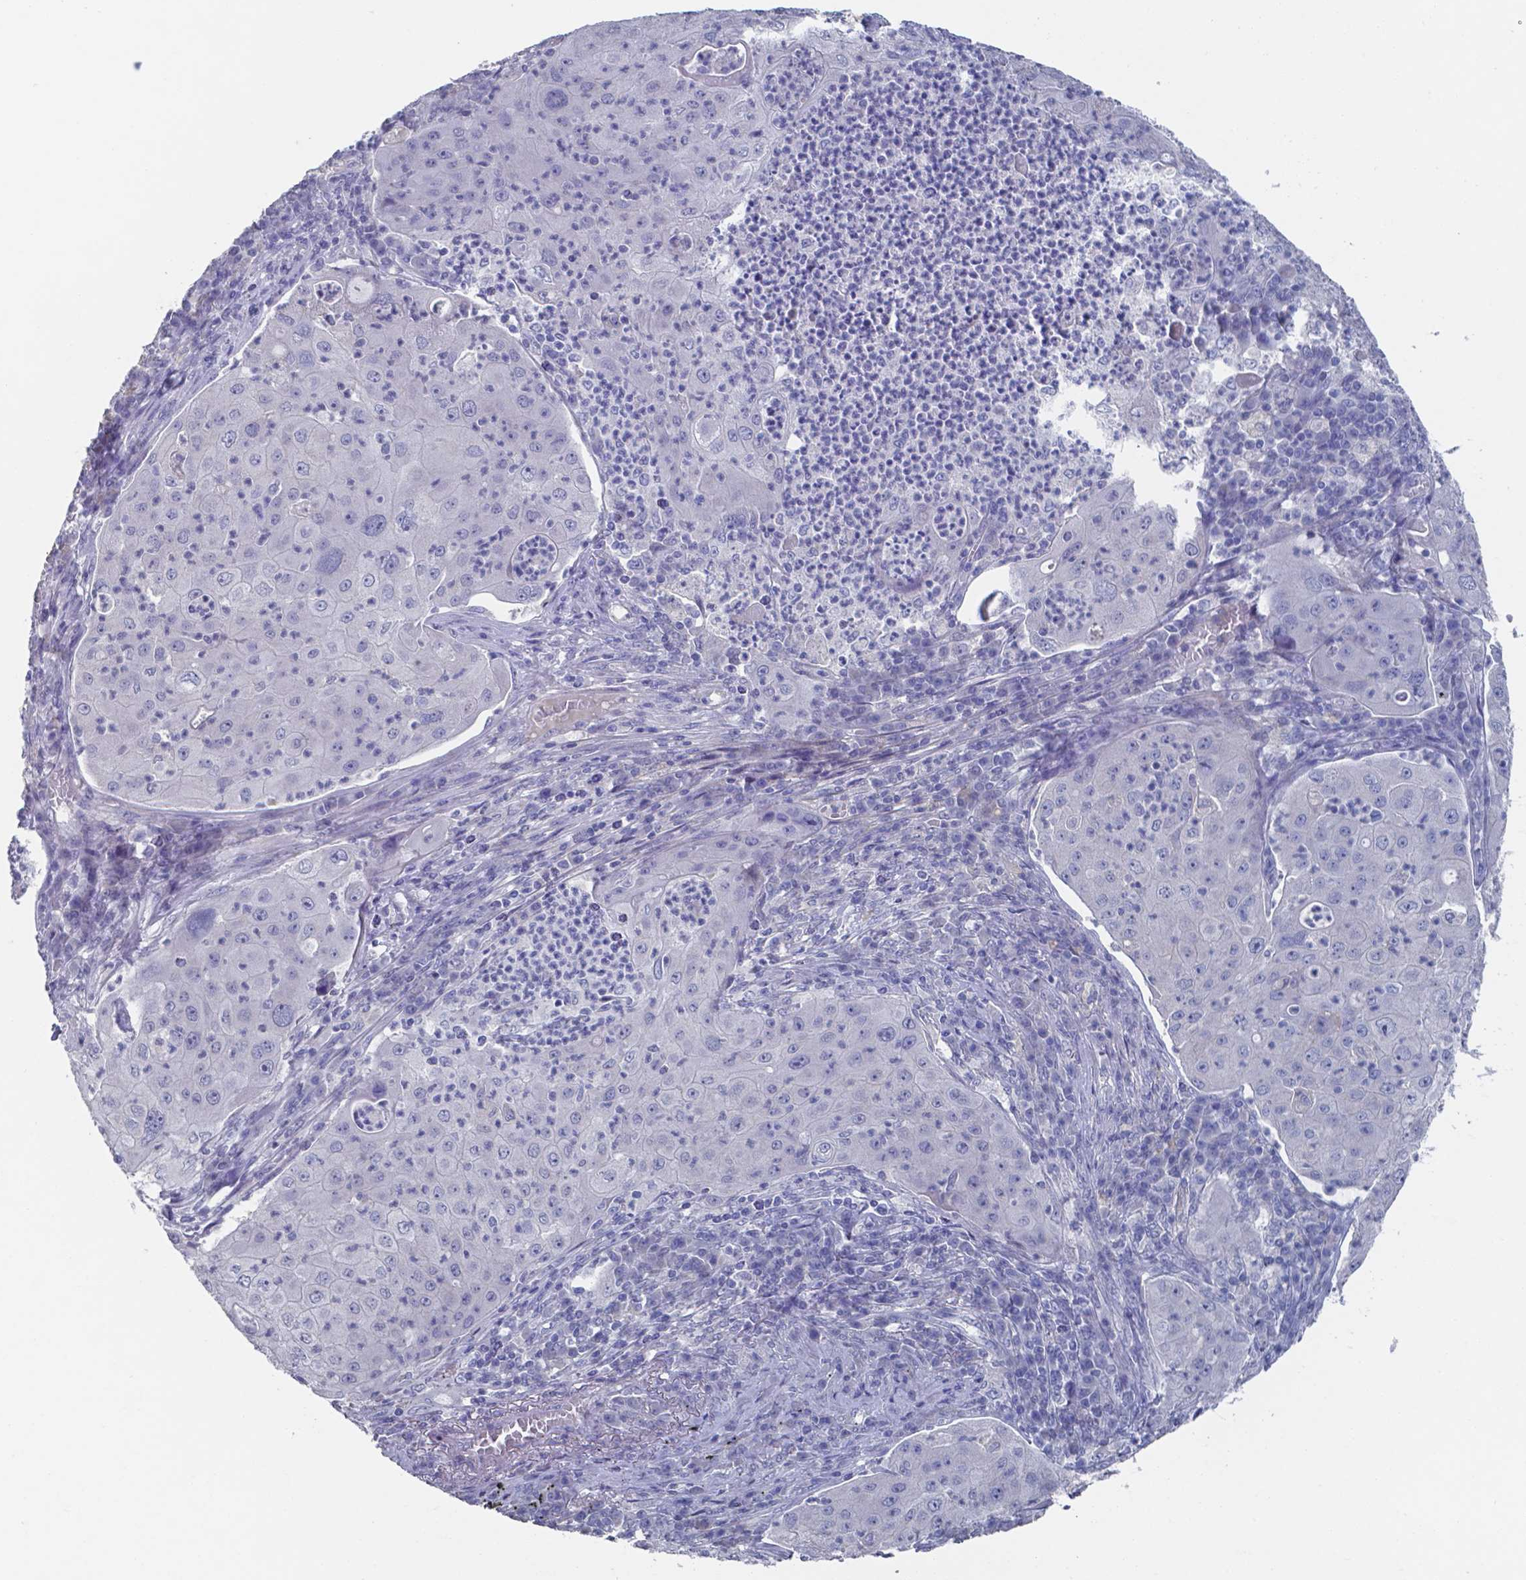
{"staining": {"intensity": "negative", "quantity": "none", "location": "none"}, "tissue": "lung cancer", "cell_type": "Tumor cells", "image_type": "cancer", "snomed": [{"axis": "morphology", "description": "Squamous cell carcinoma, NOS"}, {"axis": "topography", "description": "Lung"}], "caption": "Tumor cells are negative for protein expression in human lung cancer.", "gene": "PLA2R1", "patient": {"sex": "female", "age": 59}}